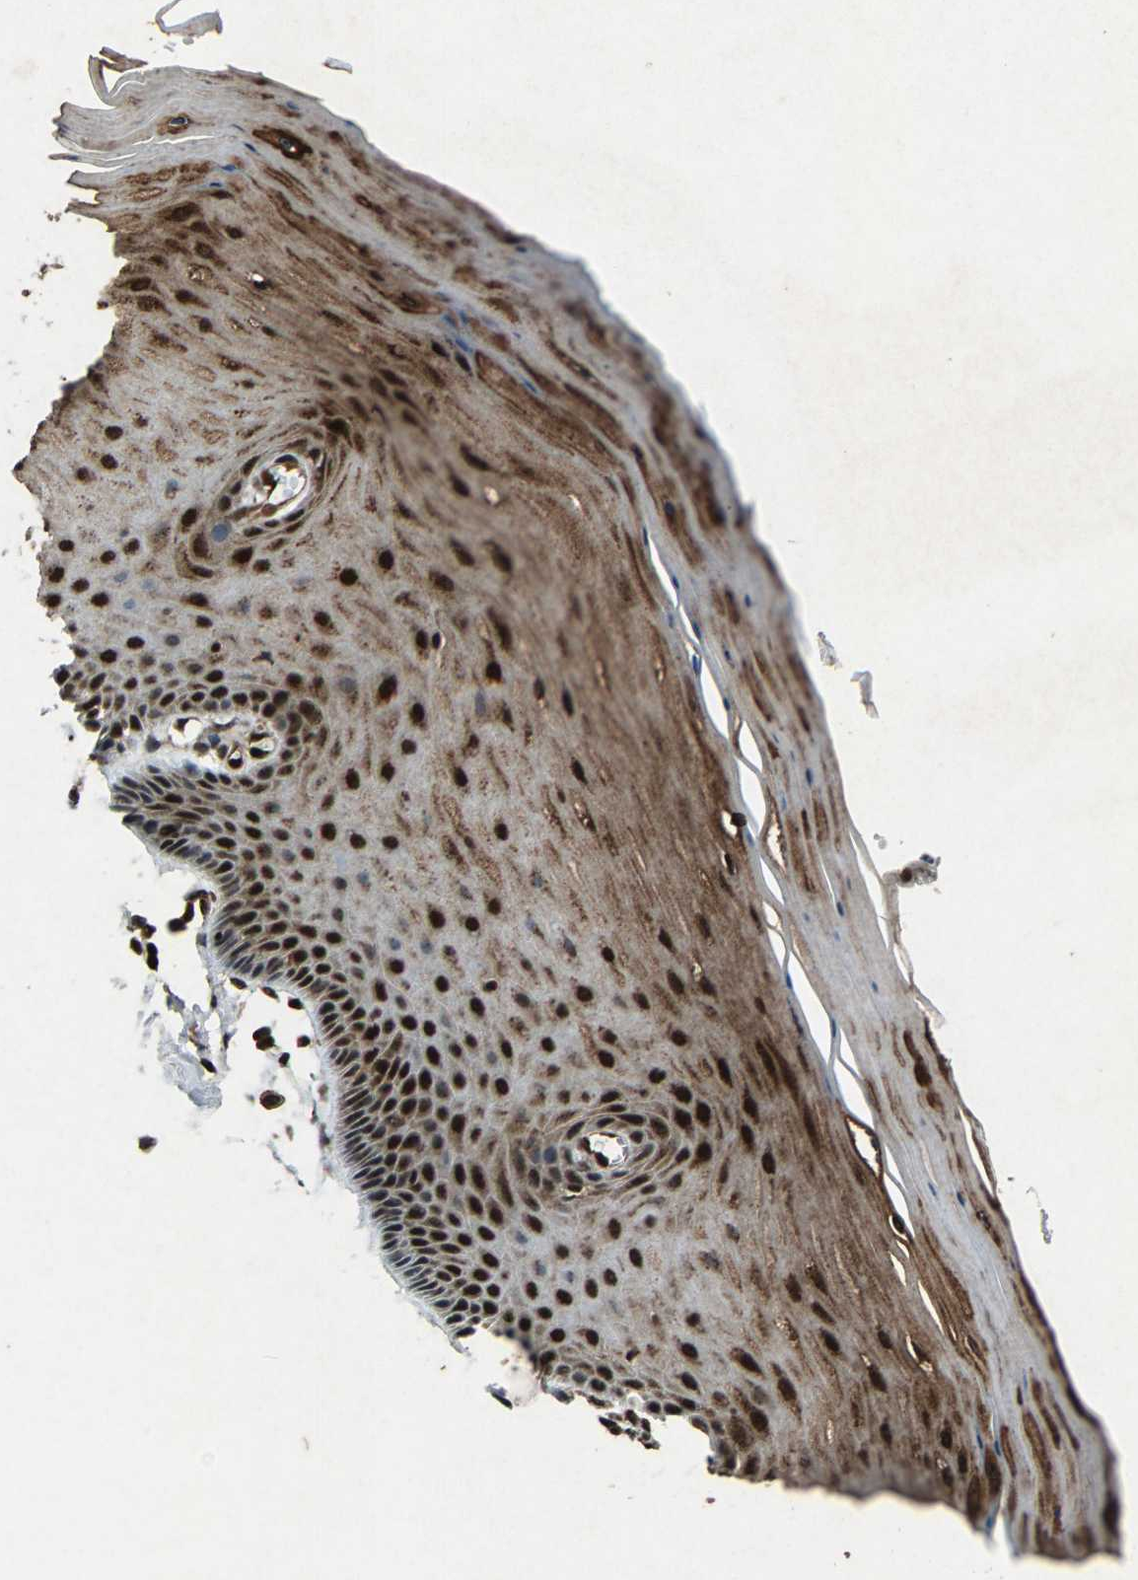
{"staining": {"intensity": "strong", "quantity": ">75%", "location": "nuclear"}, "tissue": "cervix", "cell_type": "Glandular cells", "image_type": "normal", "snomed": [{"axis": "morphology", "description": "Normal tissue, NOS"}, {"axis": "topography", "description": "Cervix"}], "caption": "Immunohistochemical staining of normal human cervix reveals >75% levels of strong nuclear protein positivity in about >75% of glandular cells.", "gene": "ATXN3", "patient": {"sex": "female", "age": 55}}